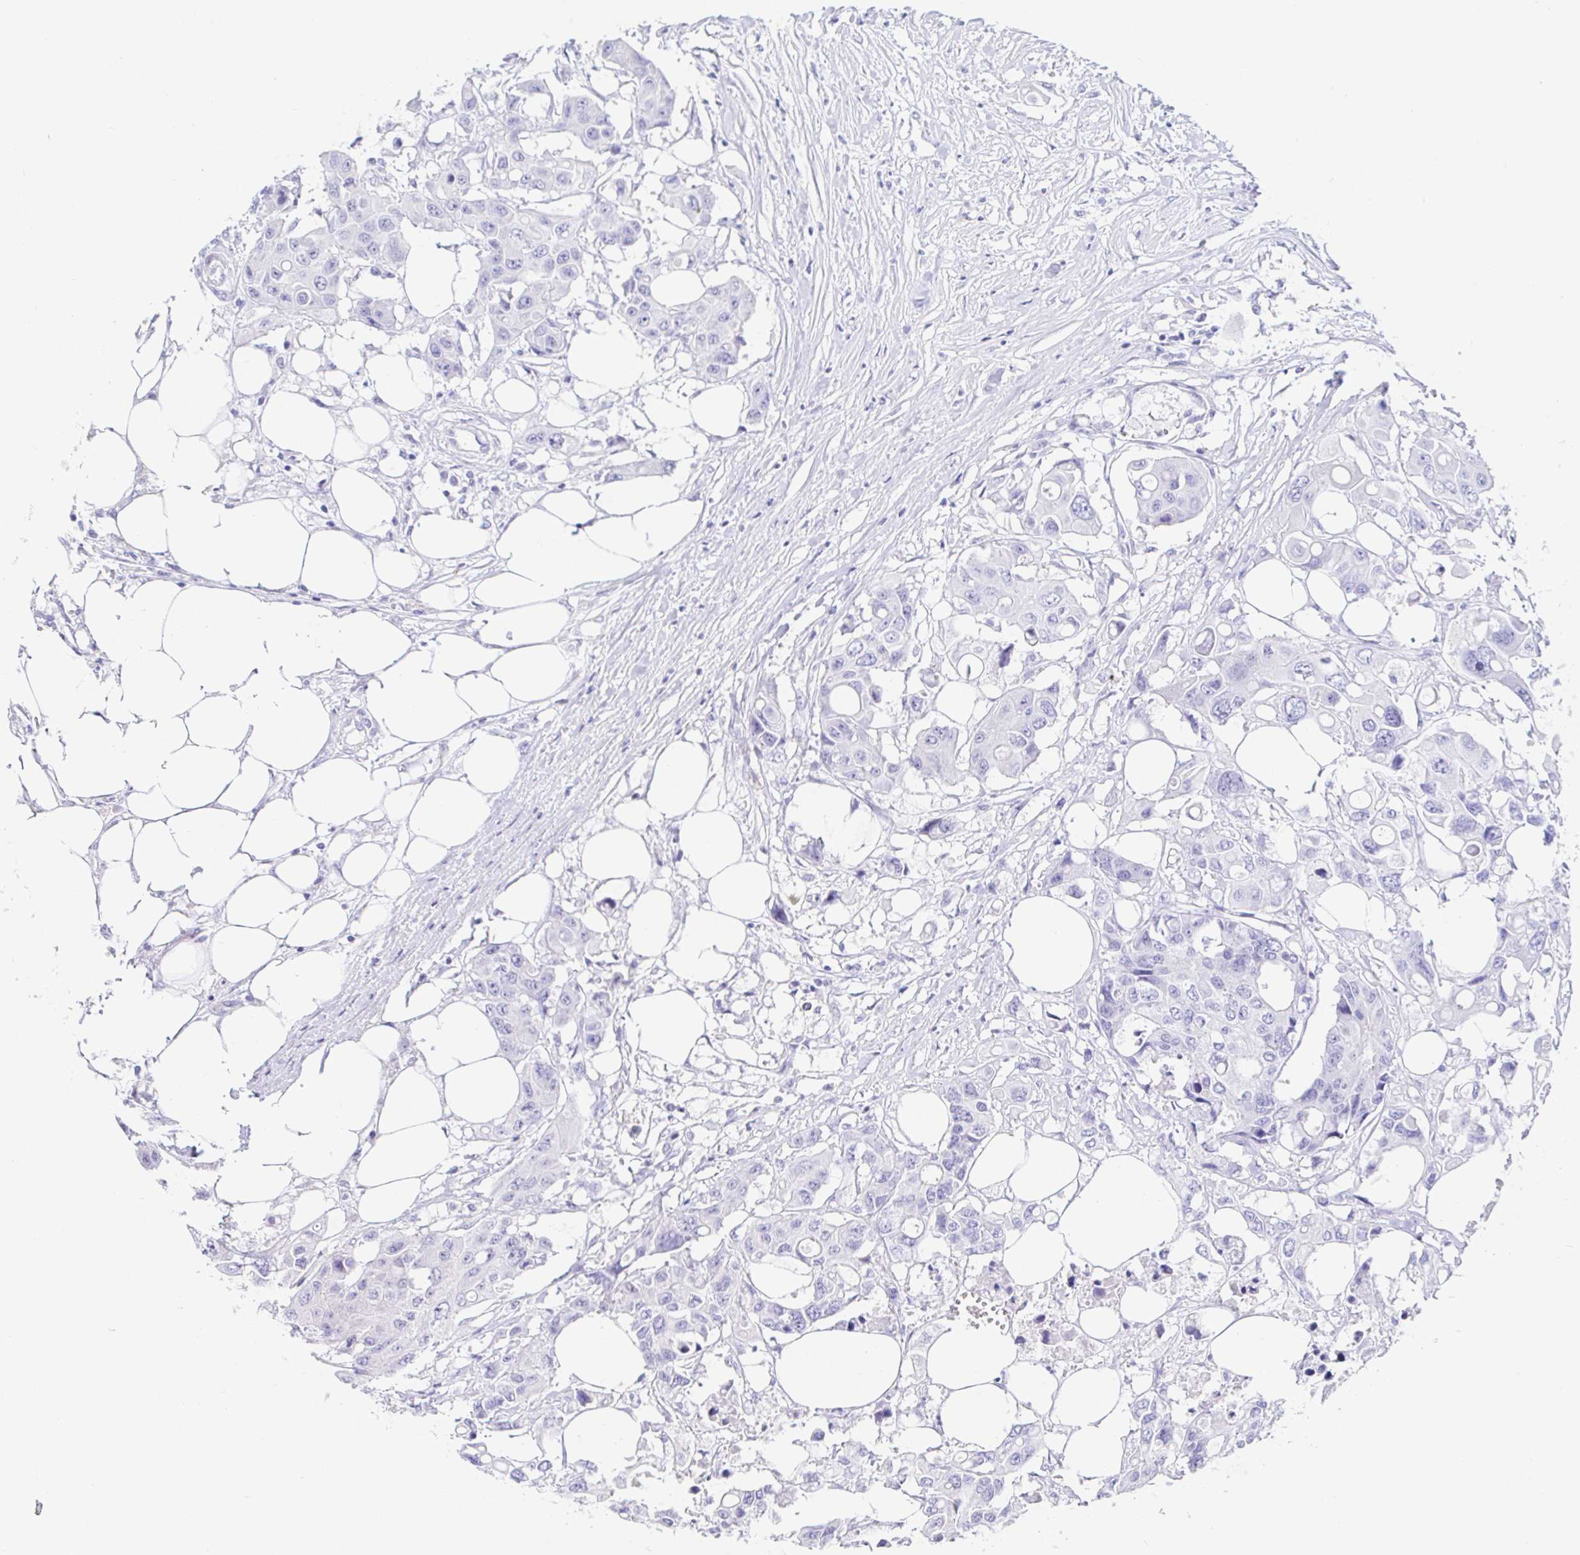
{"staining": {"intensity": "negative", "quantity": "none", "location": "none"}, "tissue": "colorectal cancer", "cell_type": "Tumor cells", "image_type": "cancer", "snomed": [{"axis": "morphology", "description": "Adenocarcinoma, NOS"}, {"axis": "topography", "description": "Colon"}], "caption": "This histopathology image is of colorectal cancer stained with IHC to label a protein in brown with the nuclei are counter-stained blue. There is no expression in tumor cells. (DAB immunohistochemistry, high magnification).", "gene": "PINLYP", "patient": {"sex": "male", "age": 77}}